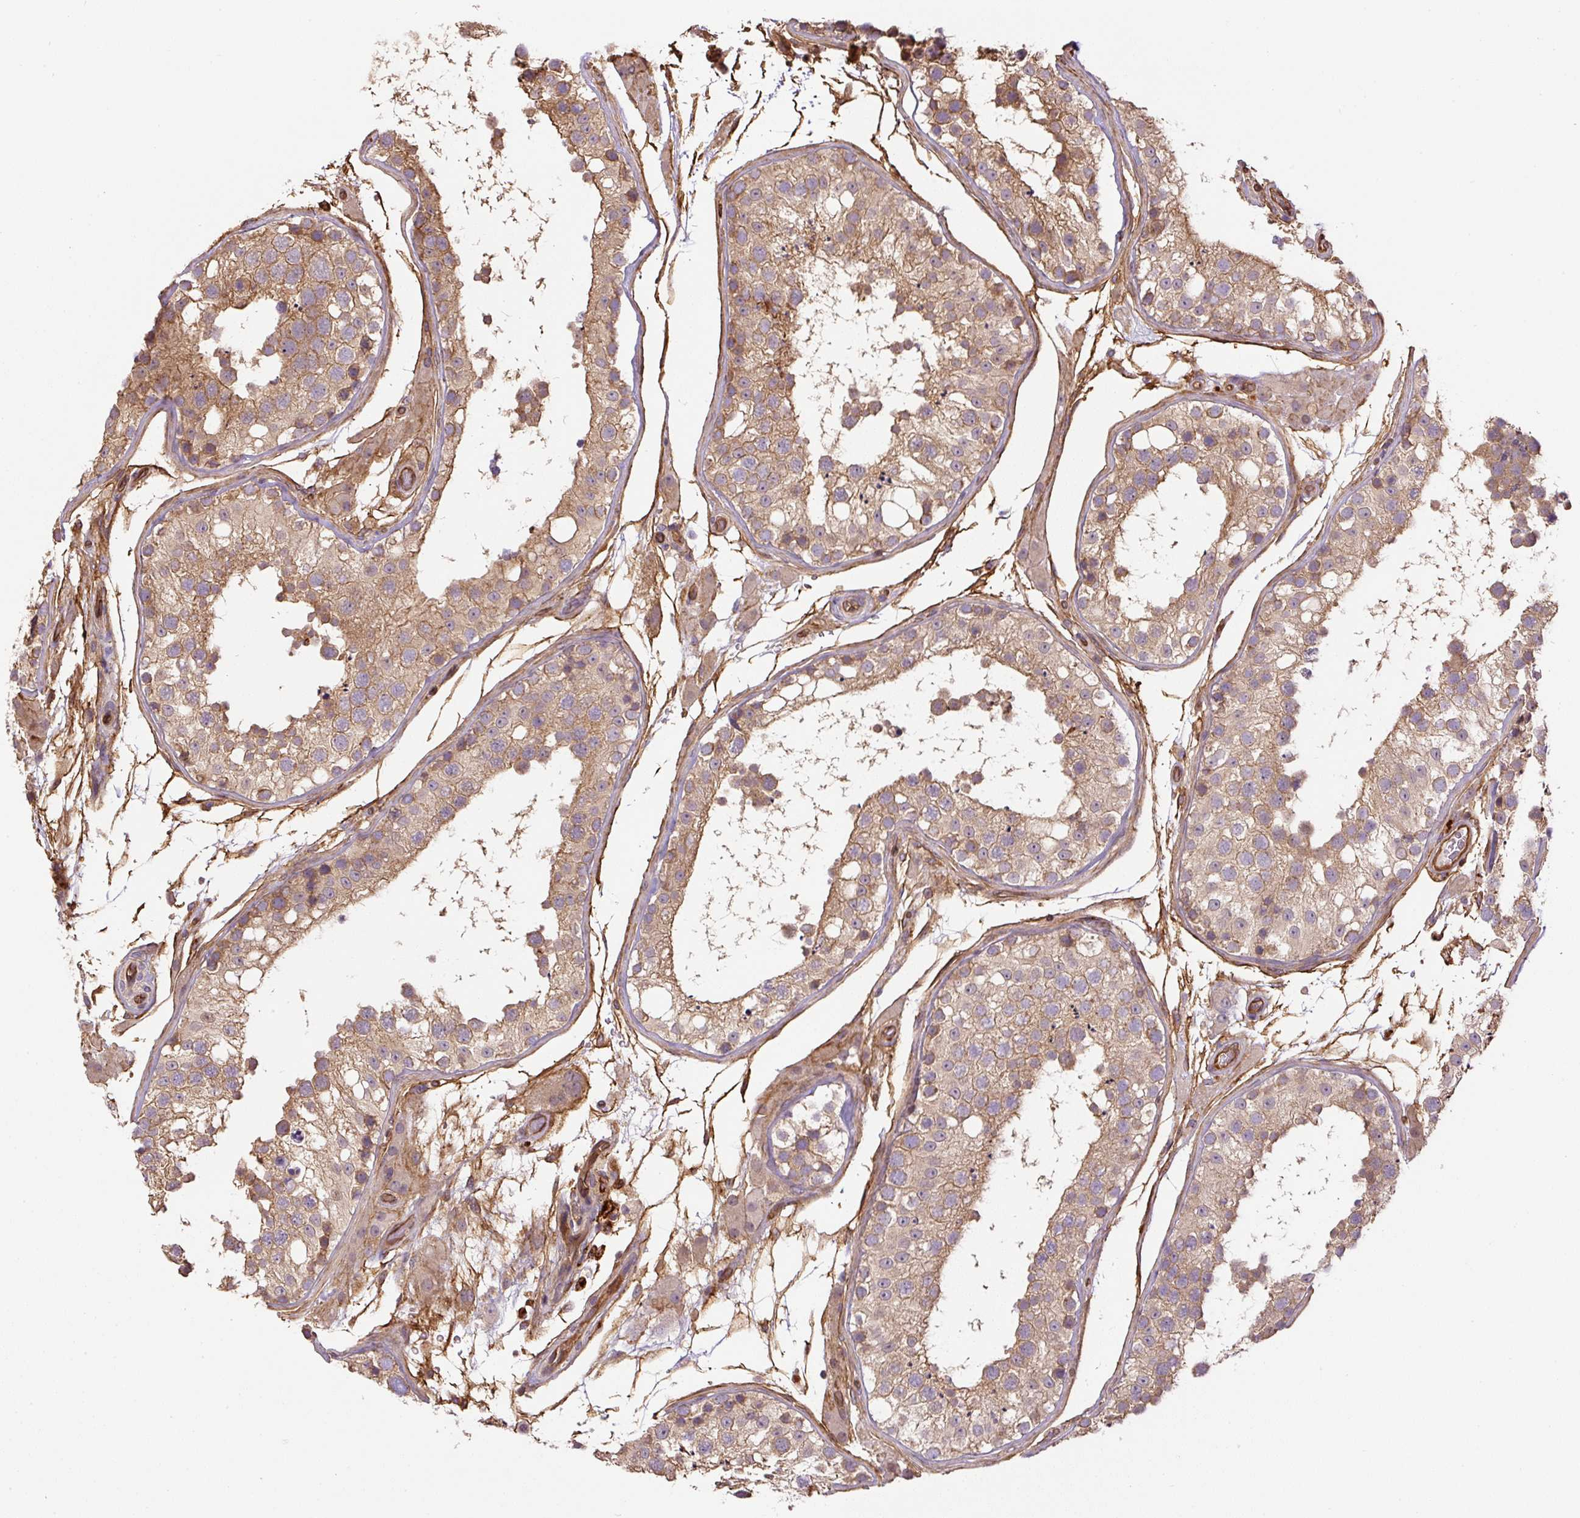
{"staining": {"intensity": "moderate", "quantity": ">75%", "location": "cytoplasmic/membranous"}, "tissue": "testis", "cell_type": "Cells in seminiferous ducts", "image_type": "normal", "snomed": [{"axis": "morphology", "description": "Normal tissue, NOS"}, {"axis": "topography", "description": "Testis"}], "caption": "About >75% of cells in seminiferous ducts in benign human testis reveal moderate cytoplasmic/membranous protein positivity as visualized by brown immunohistochemical staining.", "gene": "B3GALT5", "patient": {"sex": "male", "age": 26}}